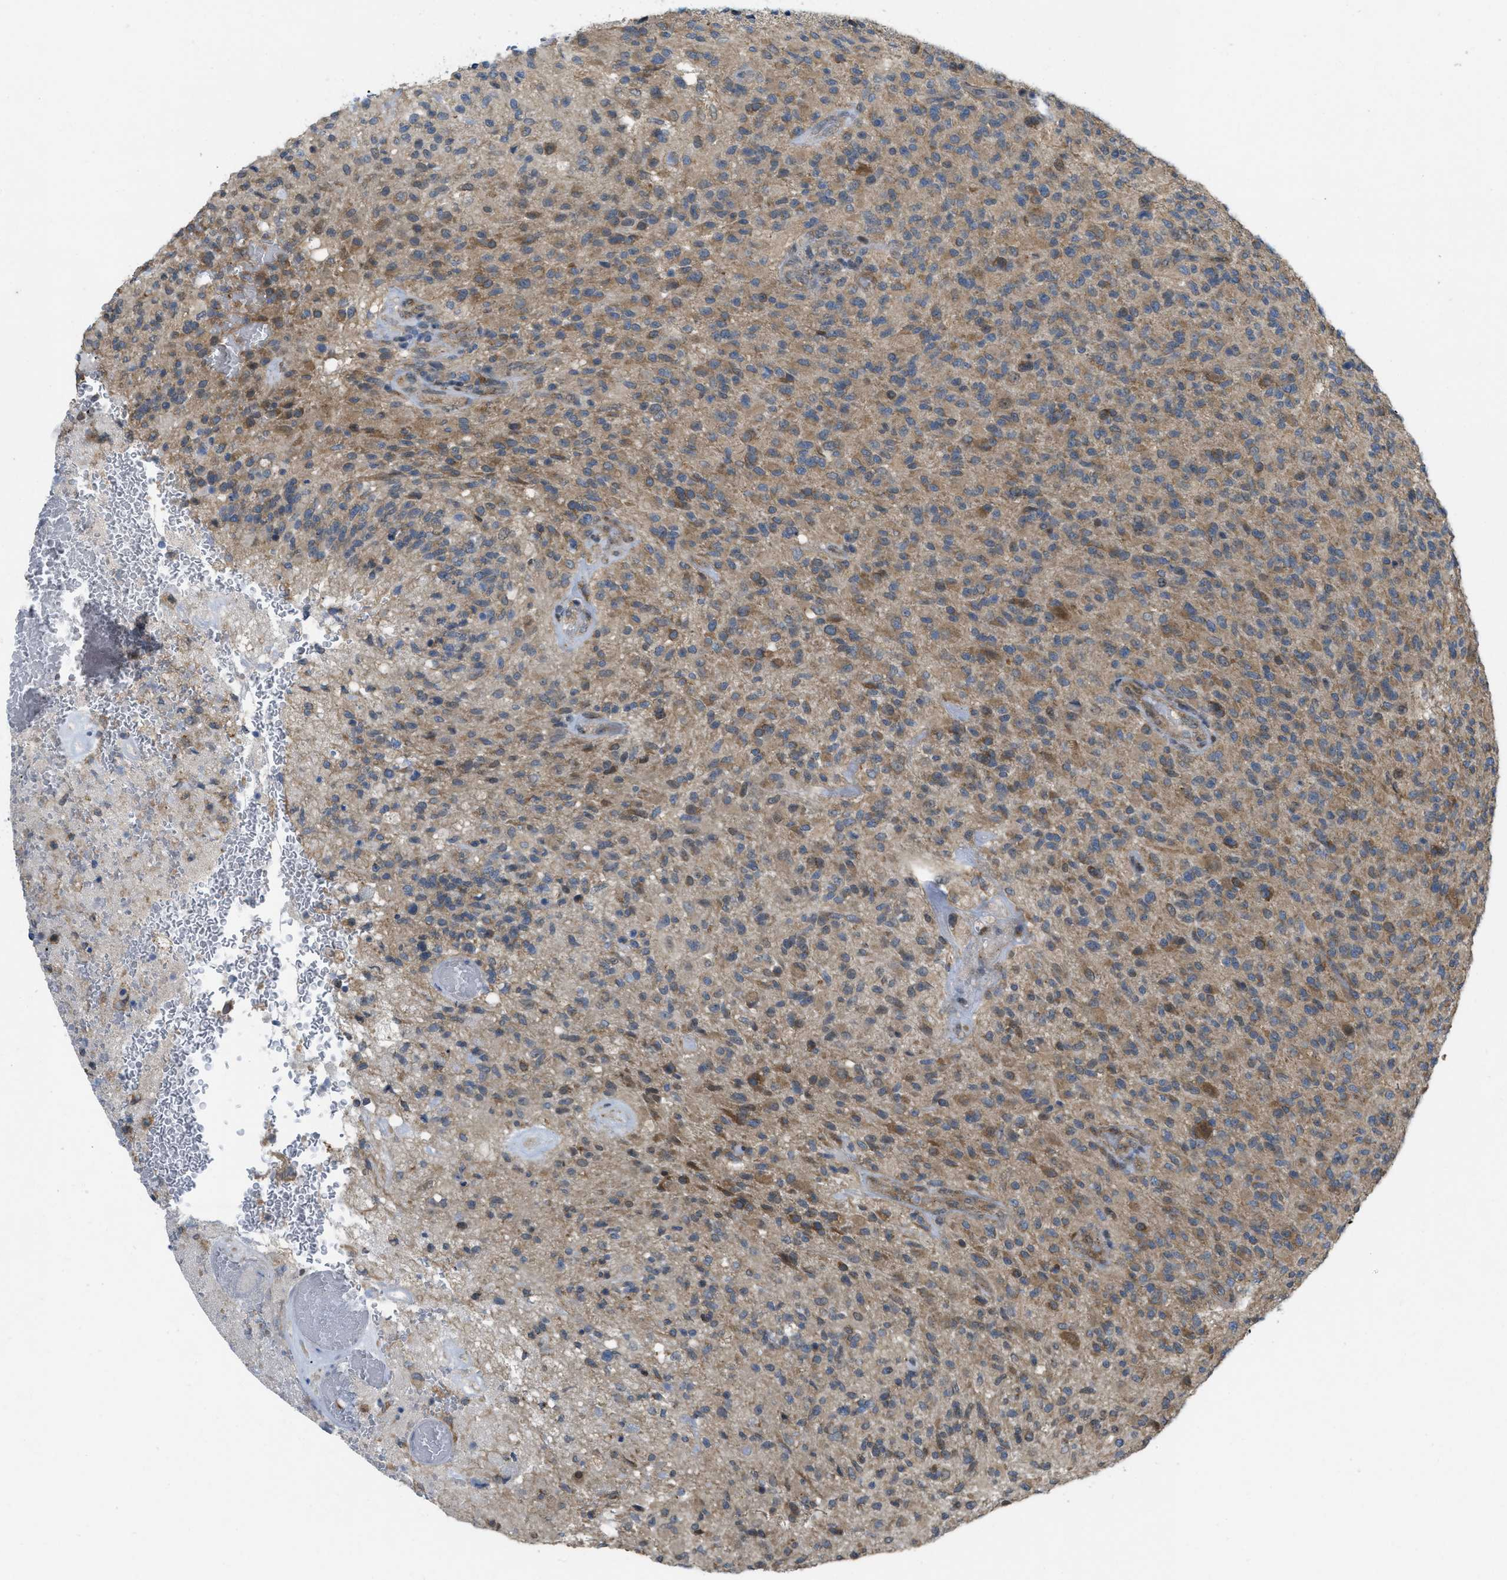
{"staining": {"intensity": "moderate", "quantity": ">75%", "location": "cytoplasmic/membranous"}, "tissue": "glioma", "cell_type": "Tumor cells", "image_type": "cancer", "snomed": [{"axis": "morphology", "description": "Glioma, malignant, High grade"}, {"axis": "topography", "description": "Brain"}], "caption": "Tumor cells demonstrate medium levels of moderate cytoplasmic/membranous positivity in approximately >75% of cells in human malignant glioma (high-grade).", "gene": "IFNLR1", "patient": {"sex": "male", "age": 71}}